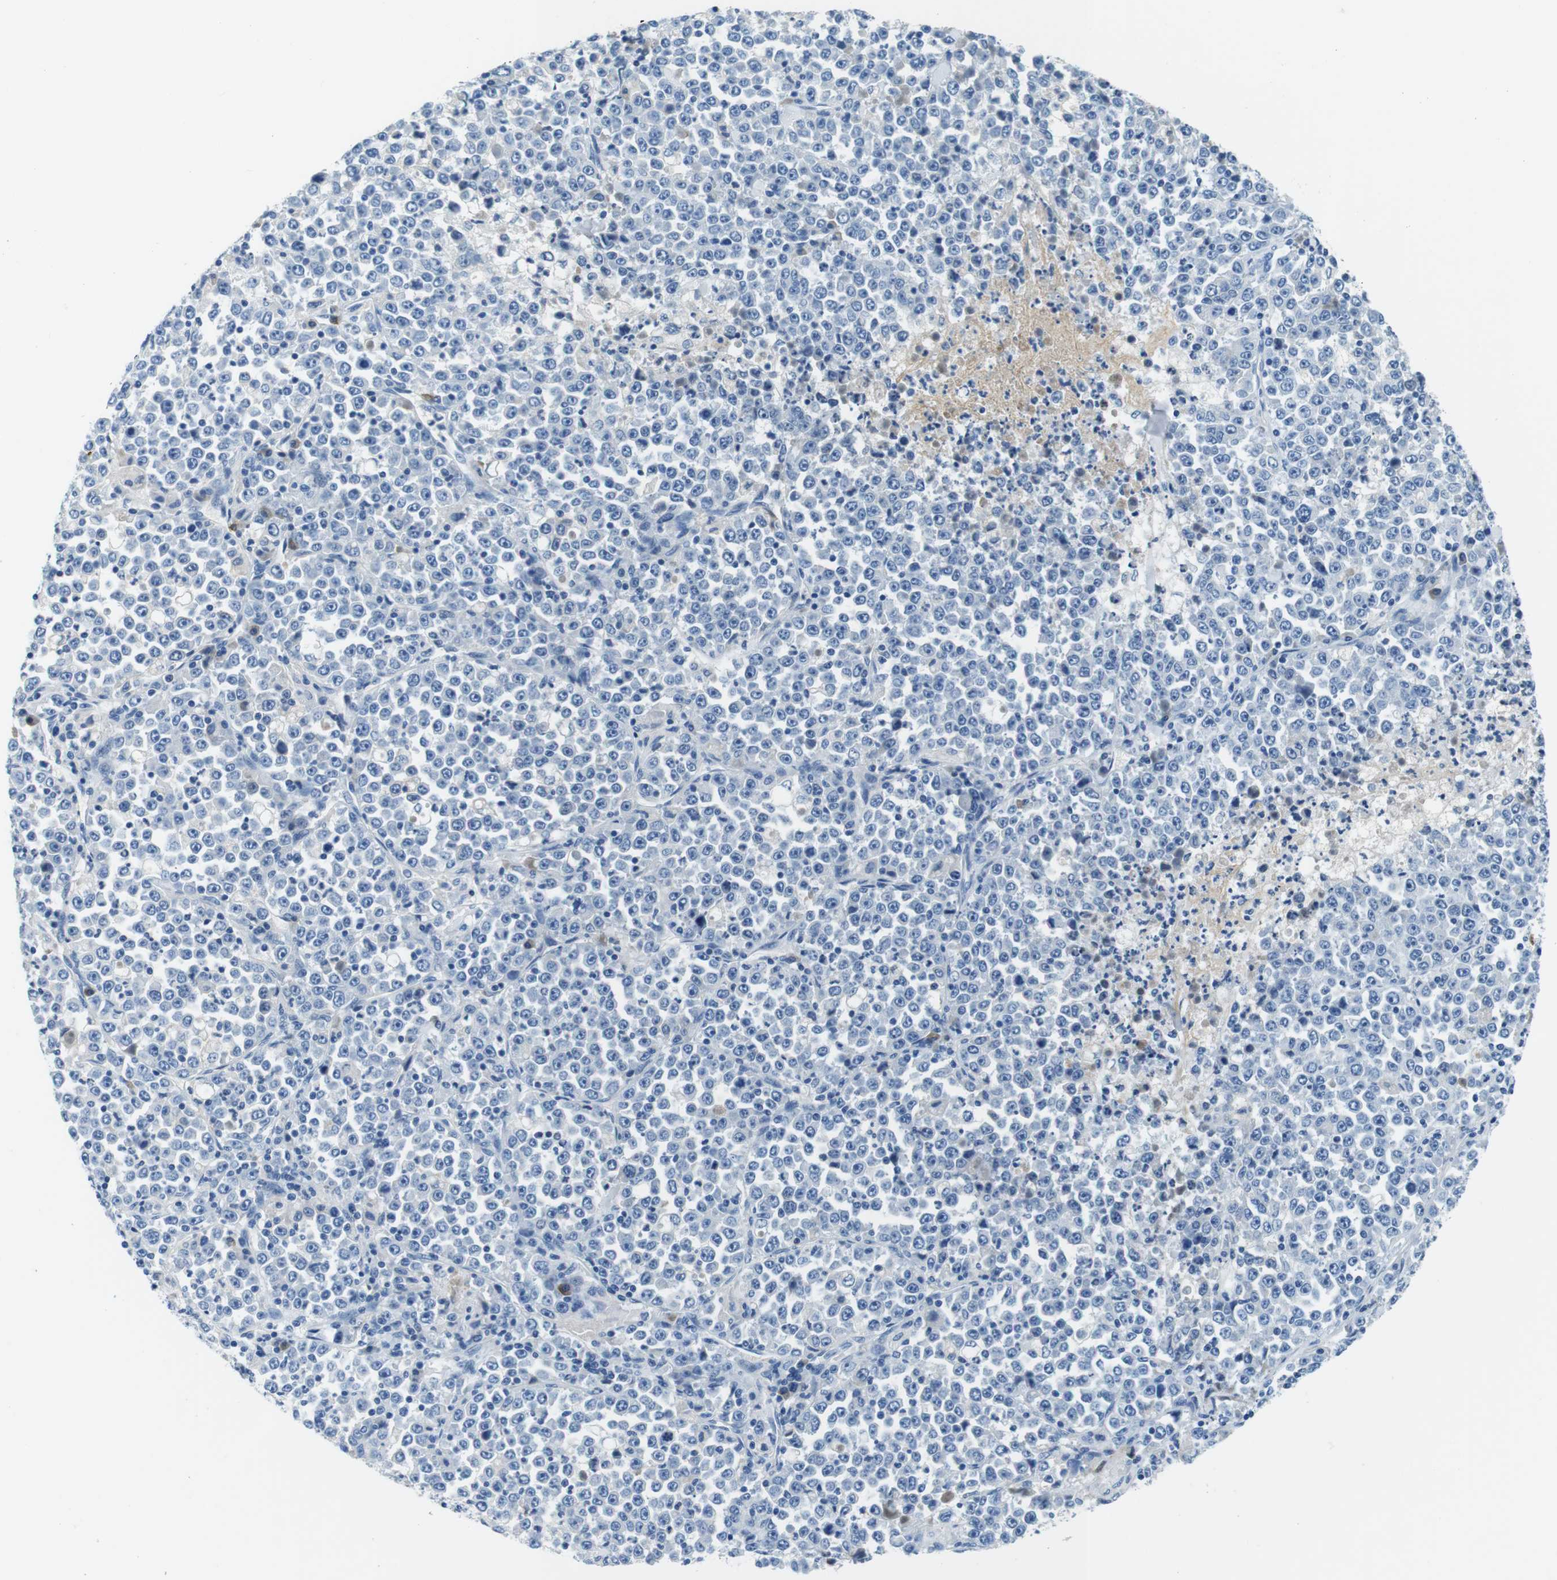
{"staining": {"intensity": "negative", "quantity": "none", "location": "none"}, "tissue": "stomach cancer", "cell_type": "Tumor cells", "image_type": "cancer", "snomed": [{"axis": "morphology", "description": "Normal tissue, NOS"}, {"axis": "morphology", "description": "Adenocarcinoma, NOS"}, {"axis": "topography", "description": "Stomach, upper"}, {"axis": "topography", "description": "Stomach"}], "caption": "Immunohistochemical staining of adenocarcinoma (stomach) displays no significant staining in tumor cells.", "gene": "IGHD", "patient": {"sex": "male", "age": 59}}